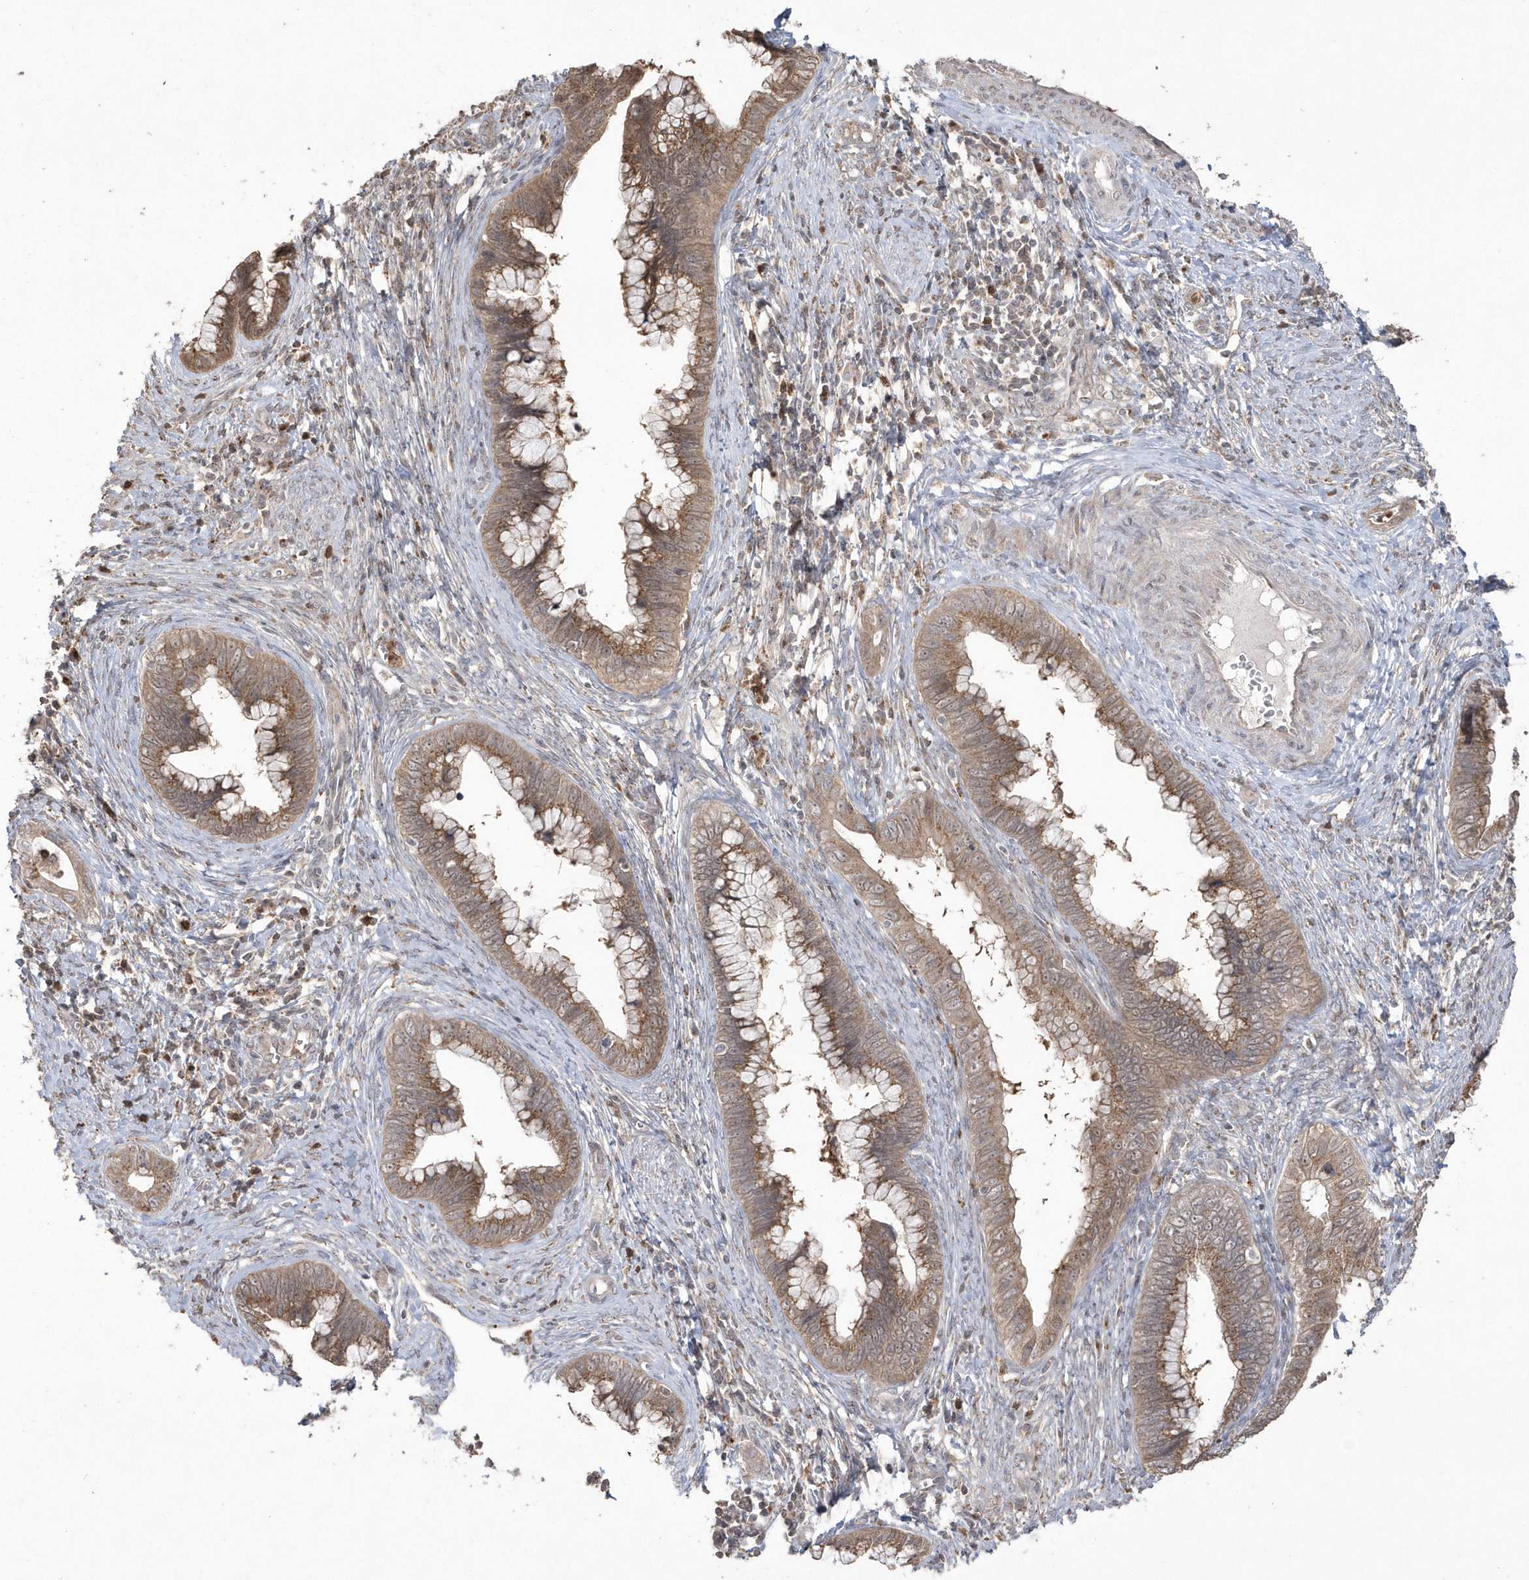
{"staining": {"intensity": "moderate", "quantity": ">75%", "location": "cytoplasmic/membranous"}, "tissue": "cervical cancer", "cell_type": "Tumor cells", "image_type": "cancer", "snomed": [{"axis": "morphology", "description": "Adenocarcinoma, NOS"}, {"axis": "topography", "description": "Cervix"}], "caption": "Moderate cytoplasmic/membranous expression is seen in about >75% of tumor cells in cervical cancer.", "gene": "GEMIN6", "patient": {"sex": "female", "age": 44}}